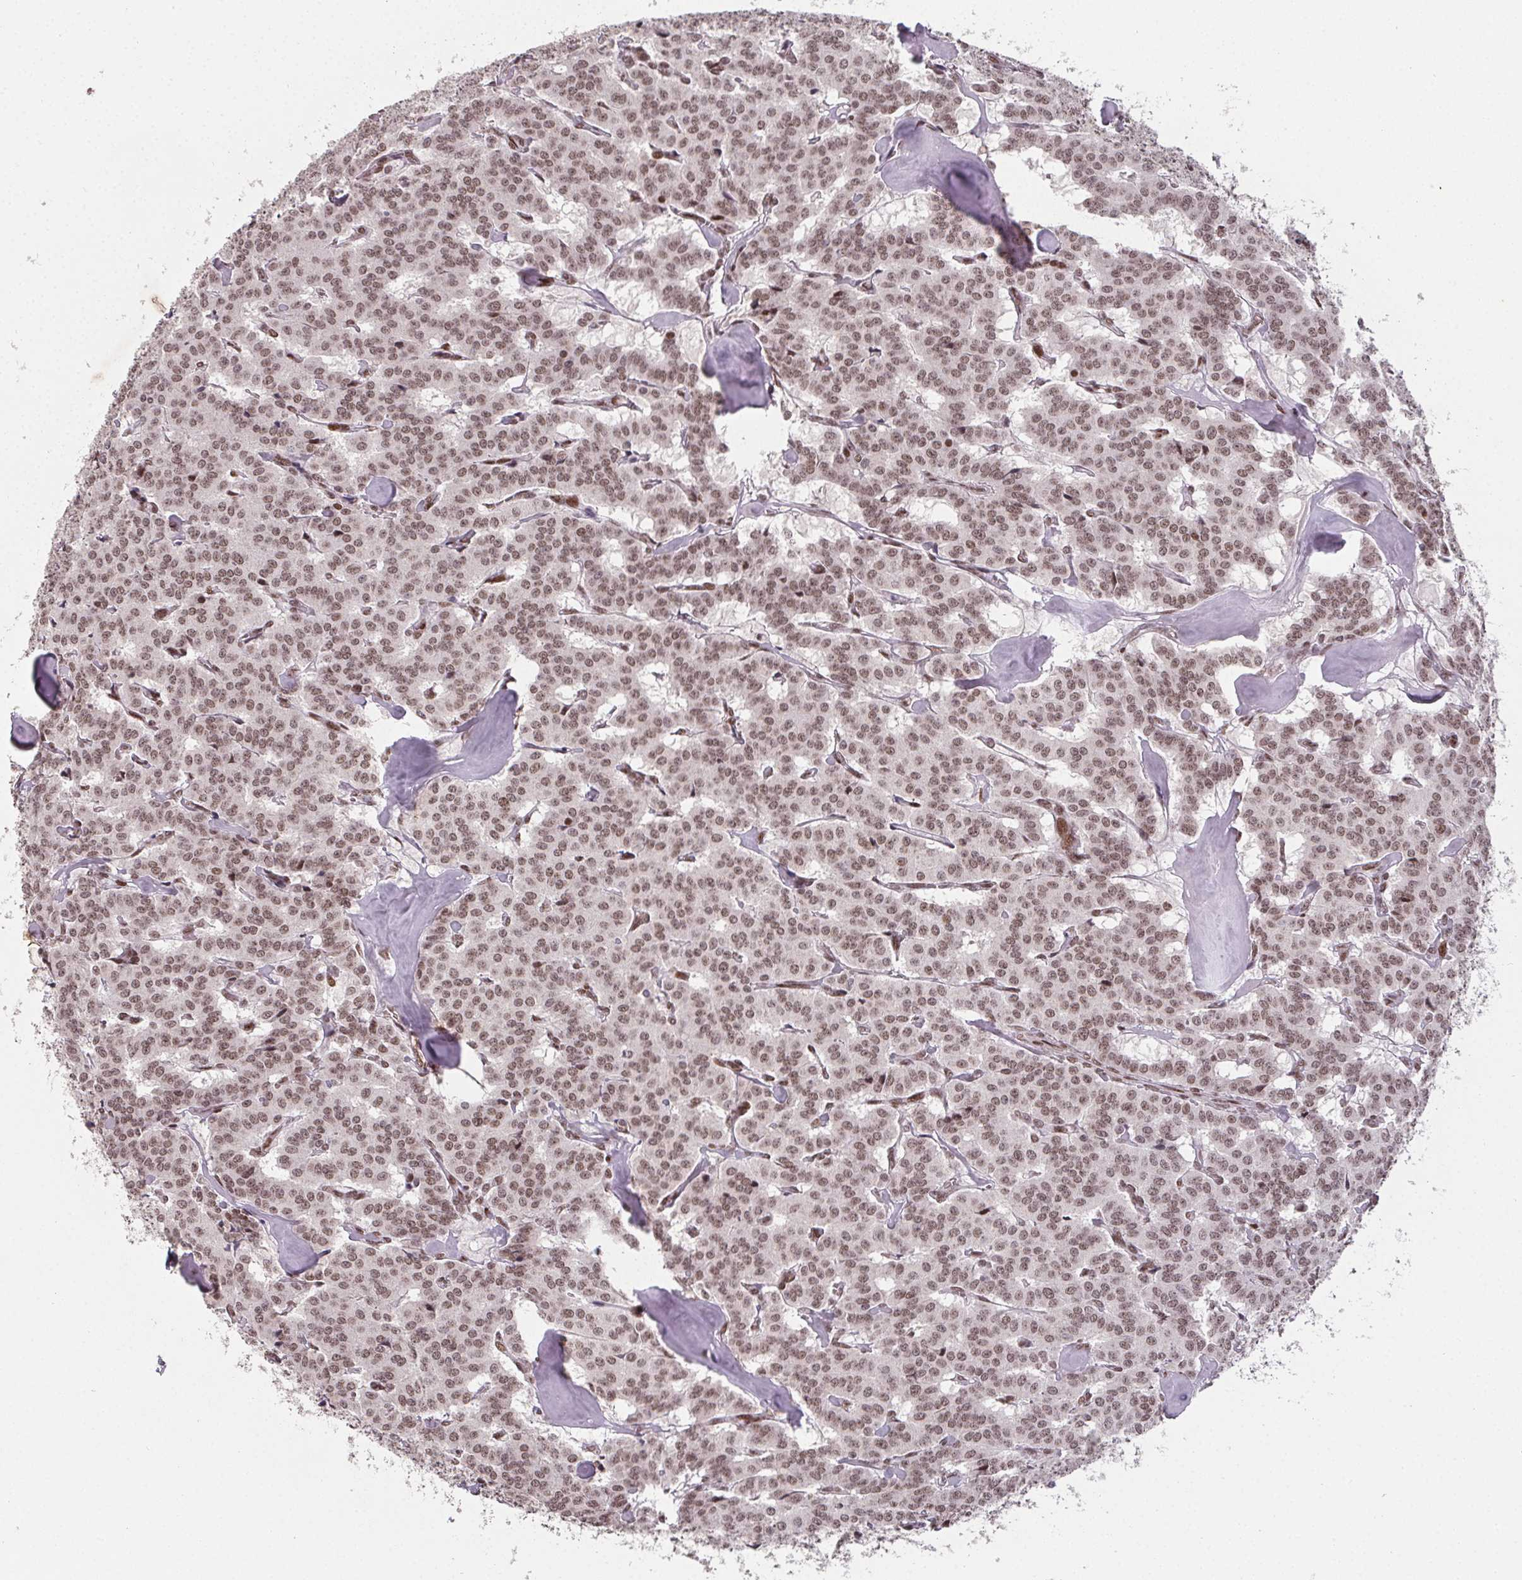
{"staining": {"intensity": "moderate", "quantity": ">75%", "location": "nuclear"}, "tissue": "carcinoid", "cell_type": "Tumor cells", "image_type": "cancer", "snomed": [{"axis": "morphology", "description": "Carcinoid, malignant, NOS"}, {"axis": "topography", "description": "Lung"}], "caption": "An image of carcinoid stained for a protein demonstrates moderate nuclear brown staining in tumor cells. (DAB = brown stain, brightfield microscopy at high magnification).", "gene": "KMT2A", "patient": {"sex": "female", "age": 46}}